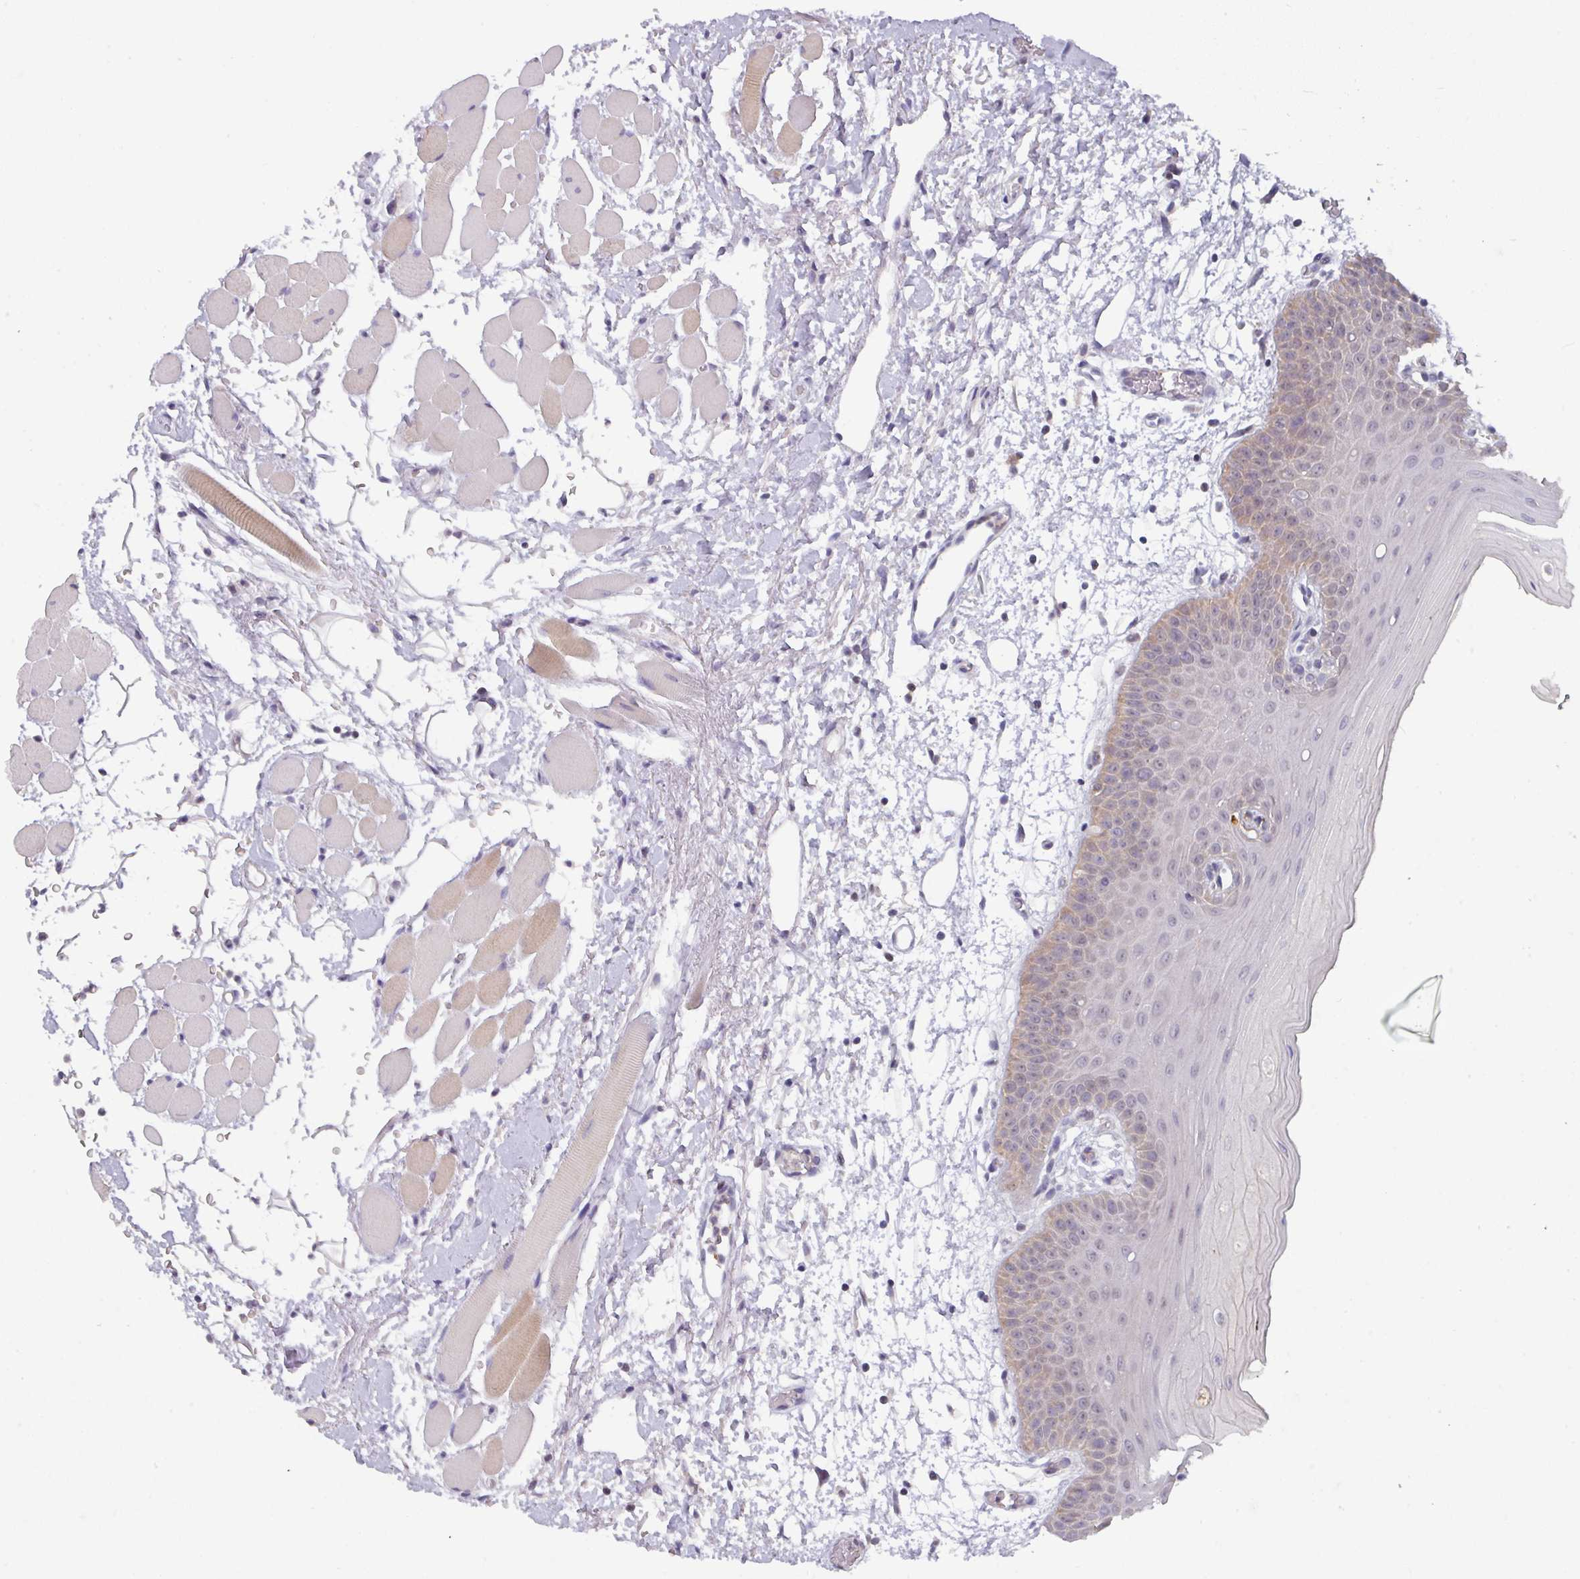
{"staining": {"intensity": "weak", "quantity": "<25%", "location": "cytoplasmic/membranous"}, "tissue": "oral mucosa", "cell_type": "Squamous epithelial cells", "image_type": "normal", "snomed": [{"axis": "morphology", "description": "Normal tissue, NOS"}, {"axis": "topography", "description": "Oral tissue"}, {"axis": "topography", "description": "Tounge, NOS"}], "caption": "IHC of unremarkable human oral mucosa exhibits no staining in squamous epithelial cells.", "gene": "DCAF12L1", "patient": {"sex": "female", "age": 59}}